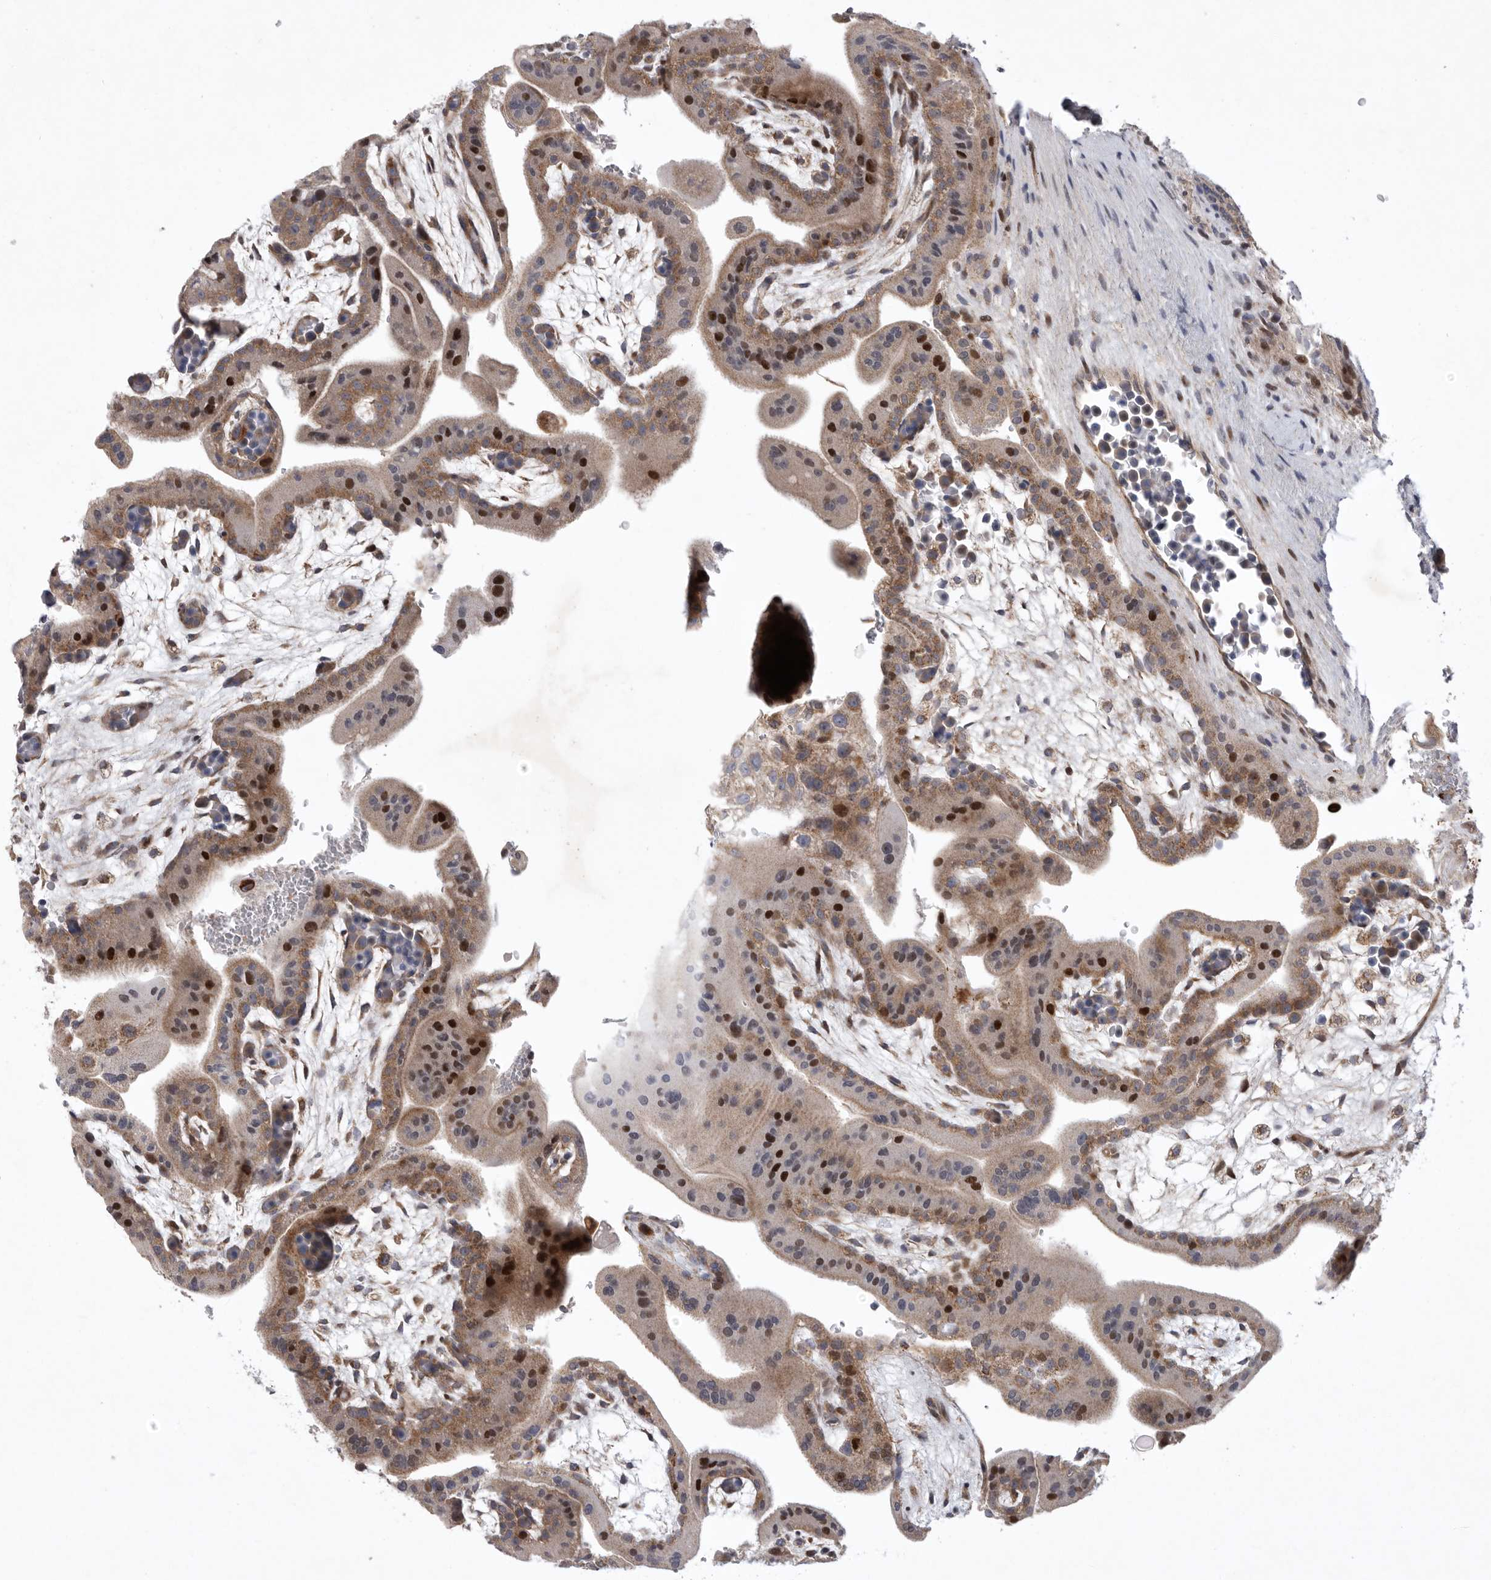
{"staining": {"intensity": "moderate", "quantity": ">75%", "location": "cytoplasmic/membranous"}, "tissue": "placenta", "cell_type": "Decidual cells", "image_type": "normal", "snomed": [{"axis": "morphology", "description": "Normal tissue, NOS"}, {"axis": "topography", "description": "Placenta"}], "caption": "This histopathology image displays benign placenta stained with immunohistochemistry (IHC) to label a protein in brown. The cytoplasmic/membranous of decidual cells show moderate positivity for the protein. Nuclei are counter-stained blue.", "gene": "MPZL1", "patient": {"sex": "female", "age": 35}}